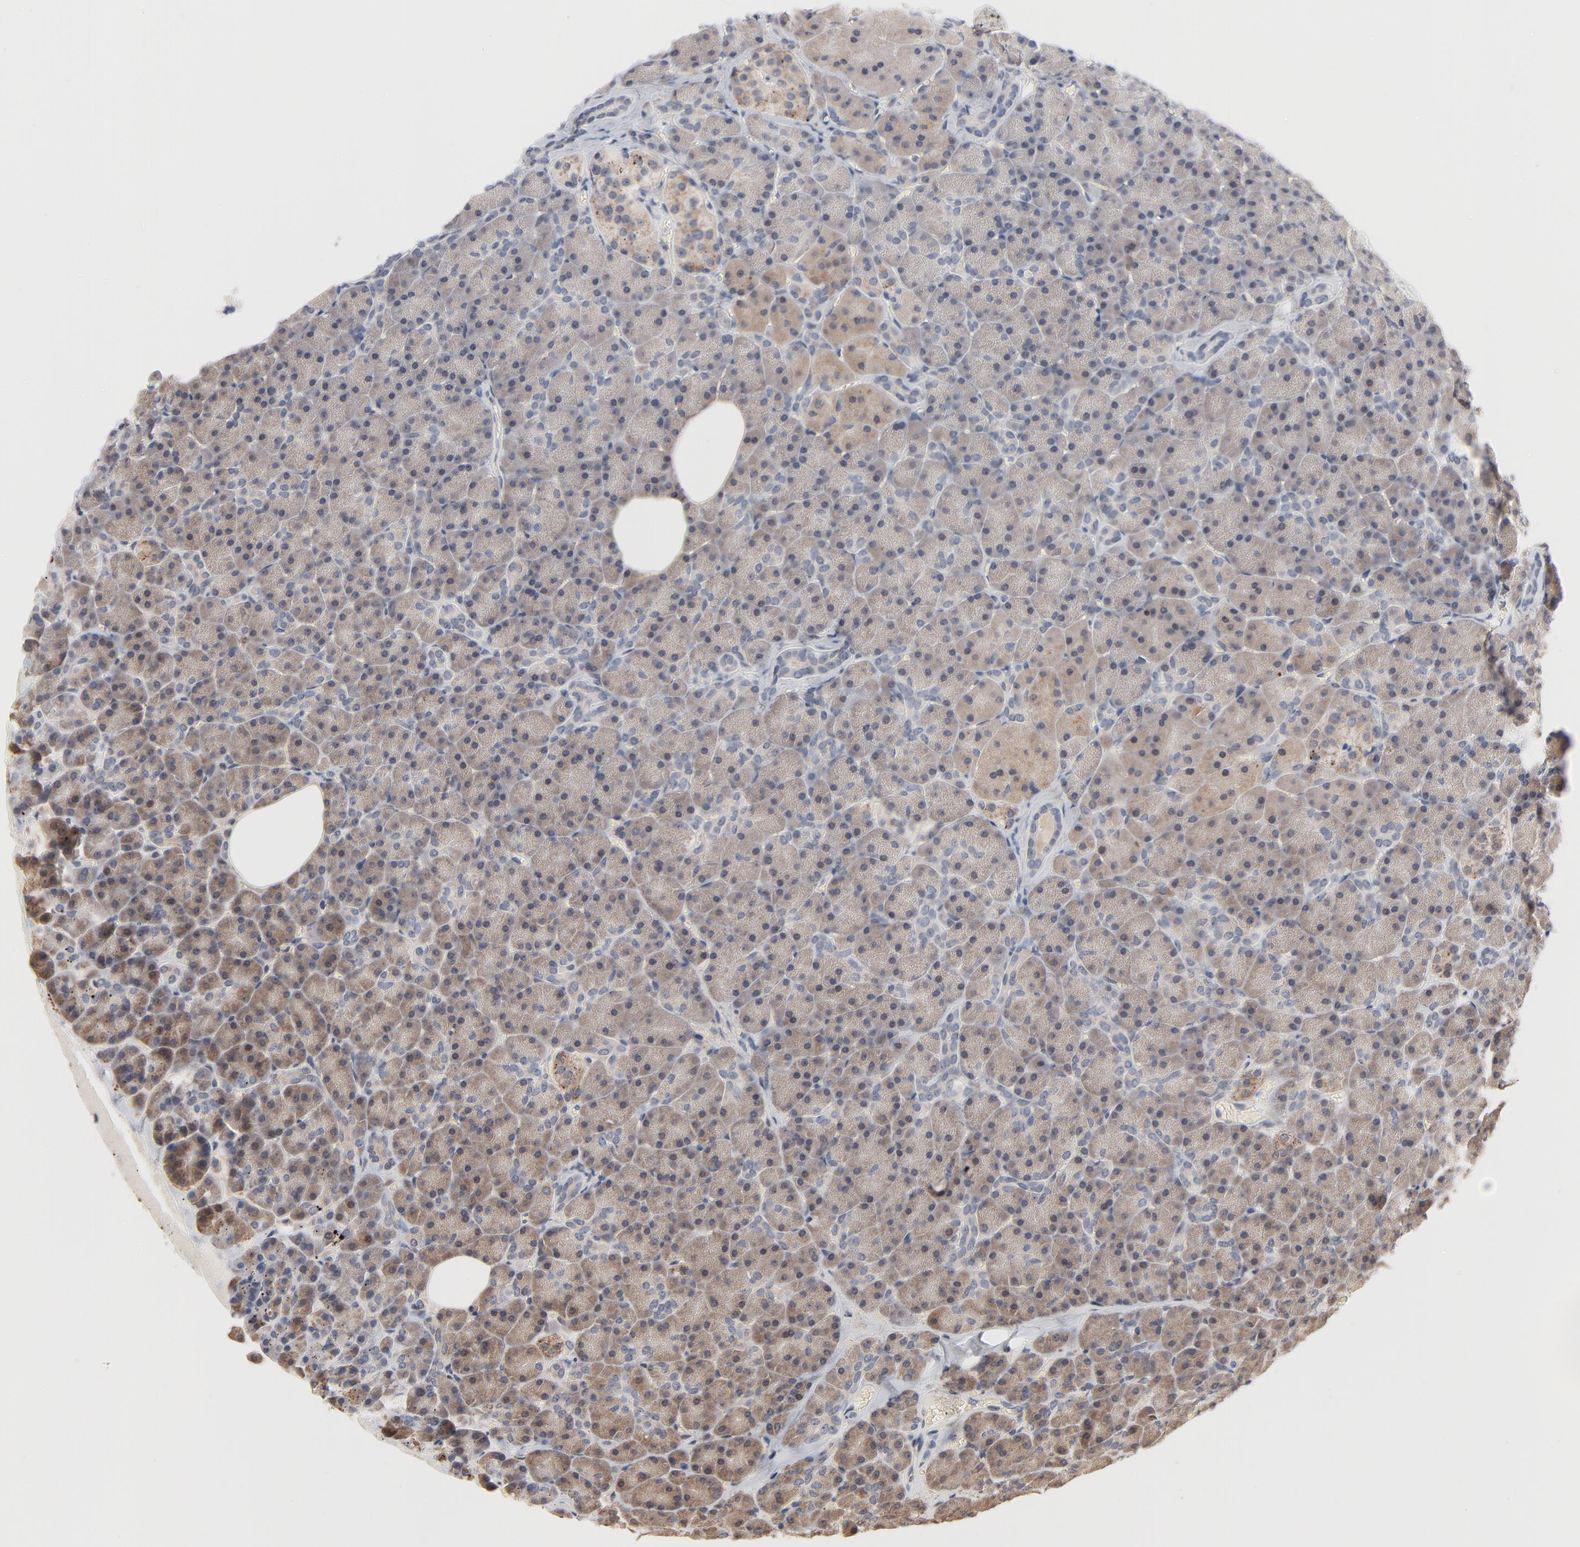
{"staining": {"intensity": "moderate", "quantity": ">75%", "location": "cytoplasmic/membranous"}, "tissue": "pancreas", "cell_type": "Exocrine glandular cells", "image_type": "normal", "snomed": [{"axis": "morphology", "description": "Normal tissue, NOS"}, {"axis": "topography", "description": "Pancreas"}], "caption": "IHC (DAB (3,3'-diaminobenzidine)) staining of benign pancreas exhibits moderate cytoplasmic/membranous protein expression in approximately >75% of exocrine glandular cells.", "gene": "MSL2", "patient": {"sex": "female", "age": 35}}